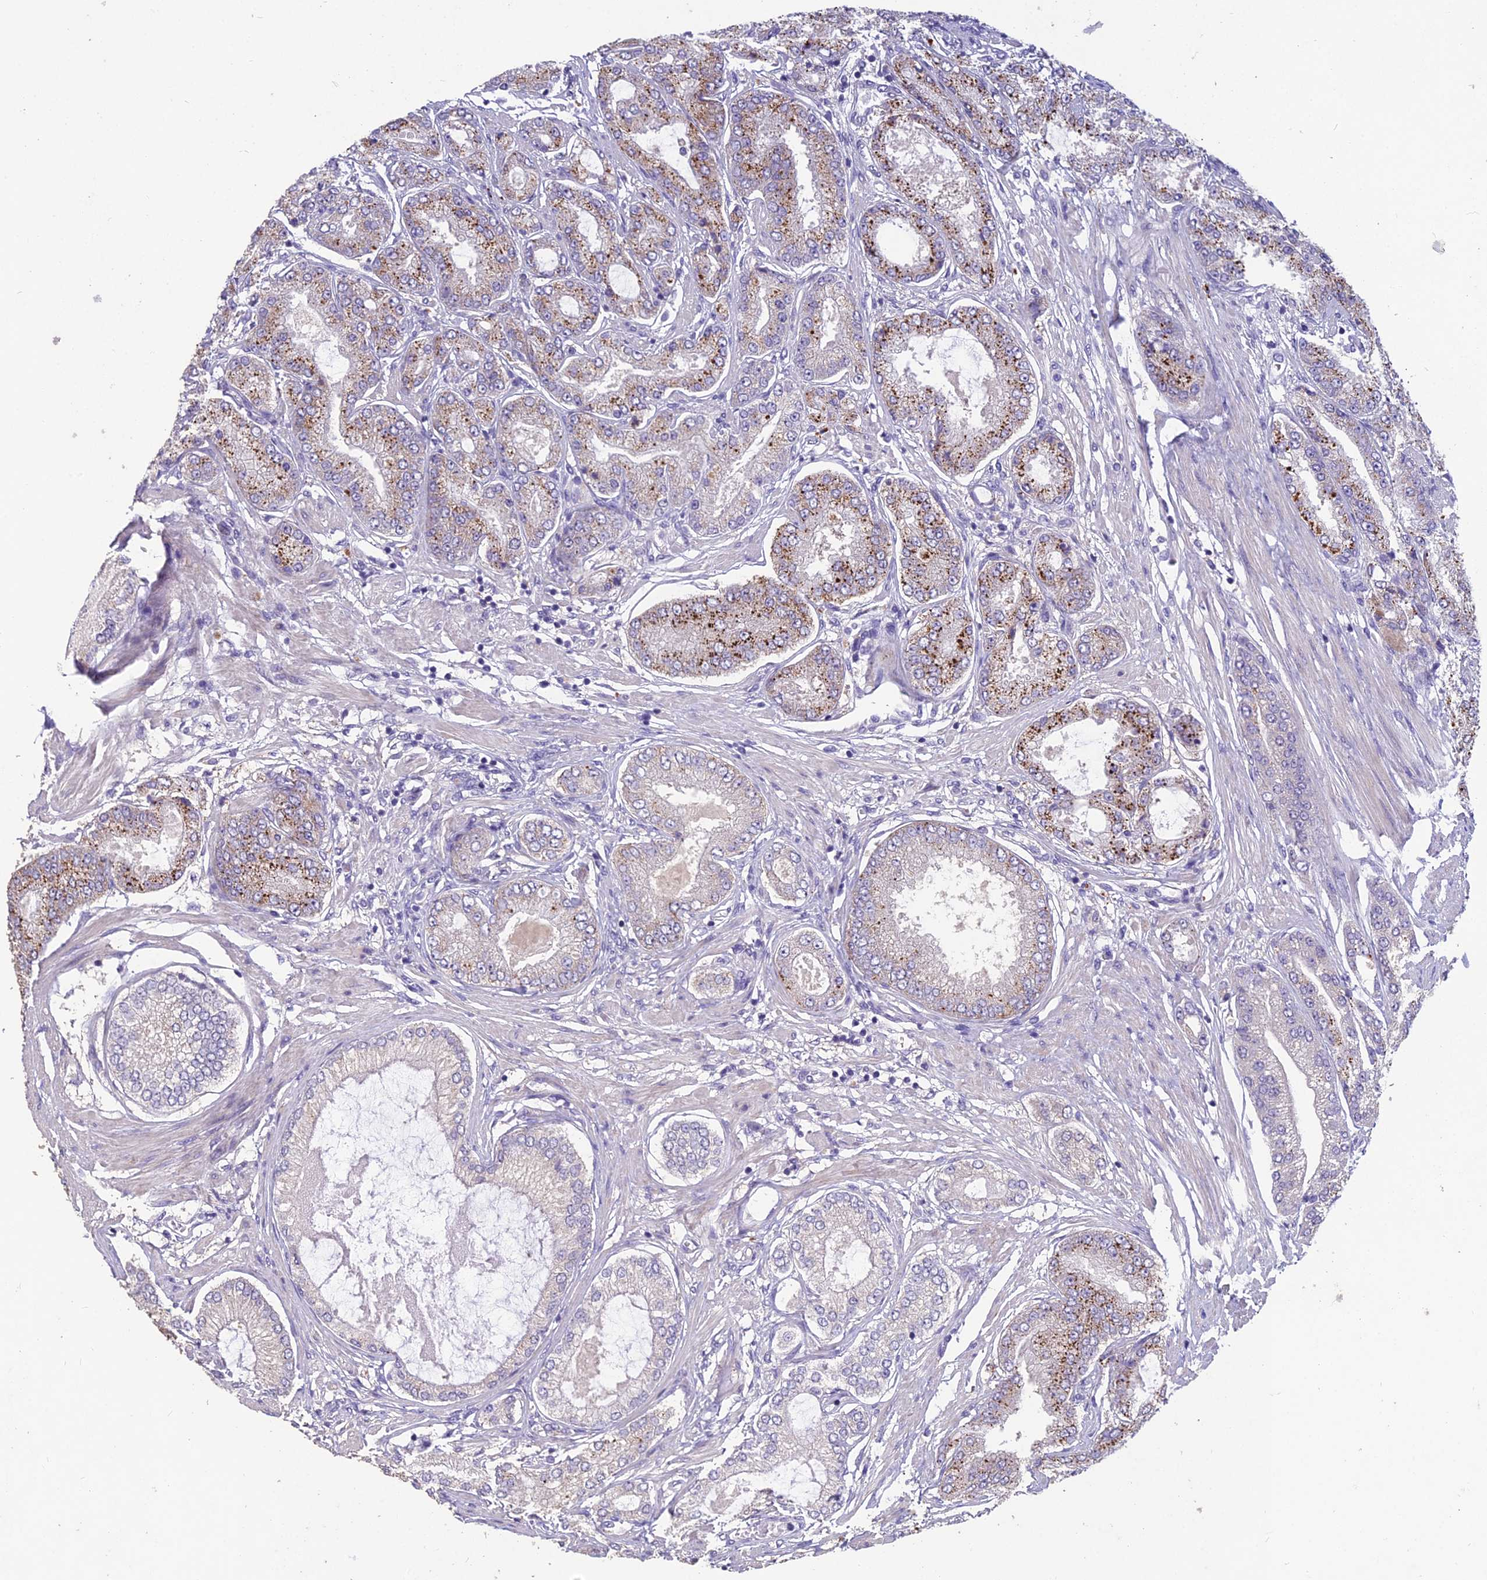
{"staining": {"intensity": "moderate", "quantity": "<25%", "location": "cytoplasmic/membranous"}, "tissue": "prostate cancer", "cell_type": "Tumor cells", "image_type": "cancer", "snomed": [{"axis": "morphology", "description": "Adenocarcinoma, High grade"}, {"axis": "topography", "description": "Prostate"}], "caption": "A brown stain shows moderate cytoplasmic/membranous expression of a protein in human prostate cancer tumor cells.", "gene": "CEACAM16", "patient": {"sex": "male", "age": 71}}